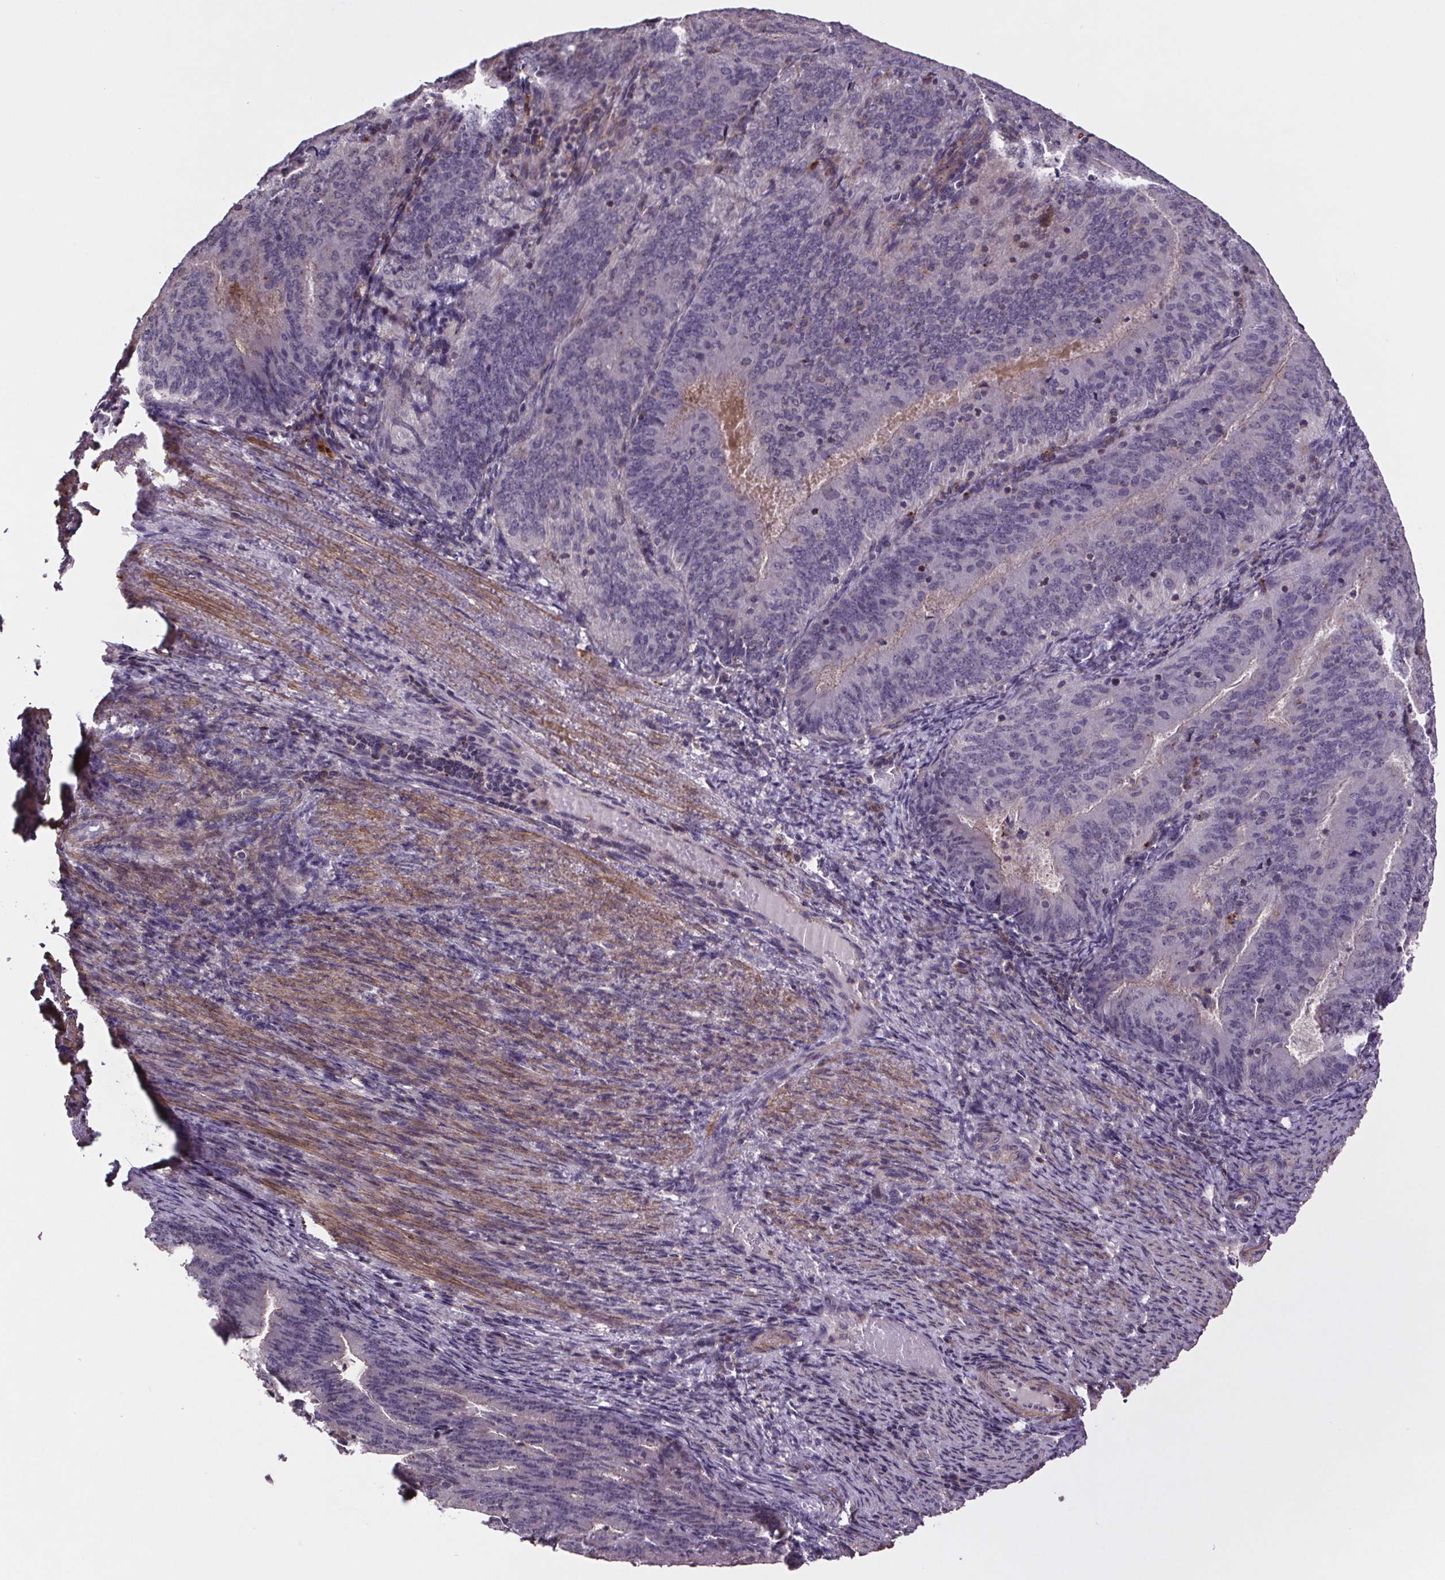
{"staining": {"intensity": "negative", "quantity": "none", "location": "none"}, "tissue": "endometrial cancer", "cell_type": "Tumor cells", "image_type": "cancer", "snomed": [{"axis": "morphology", "description": "Adenocarcinoma, NOS"}, {"axis": "topography", "description": "Endometrium"}], "caption": "Protein analysis of adenocarcinoma (endometrial) shows no significant positivity in tumor cells.", "gene": "CLN3", "patient": {"sex": "female", "age": 57}}